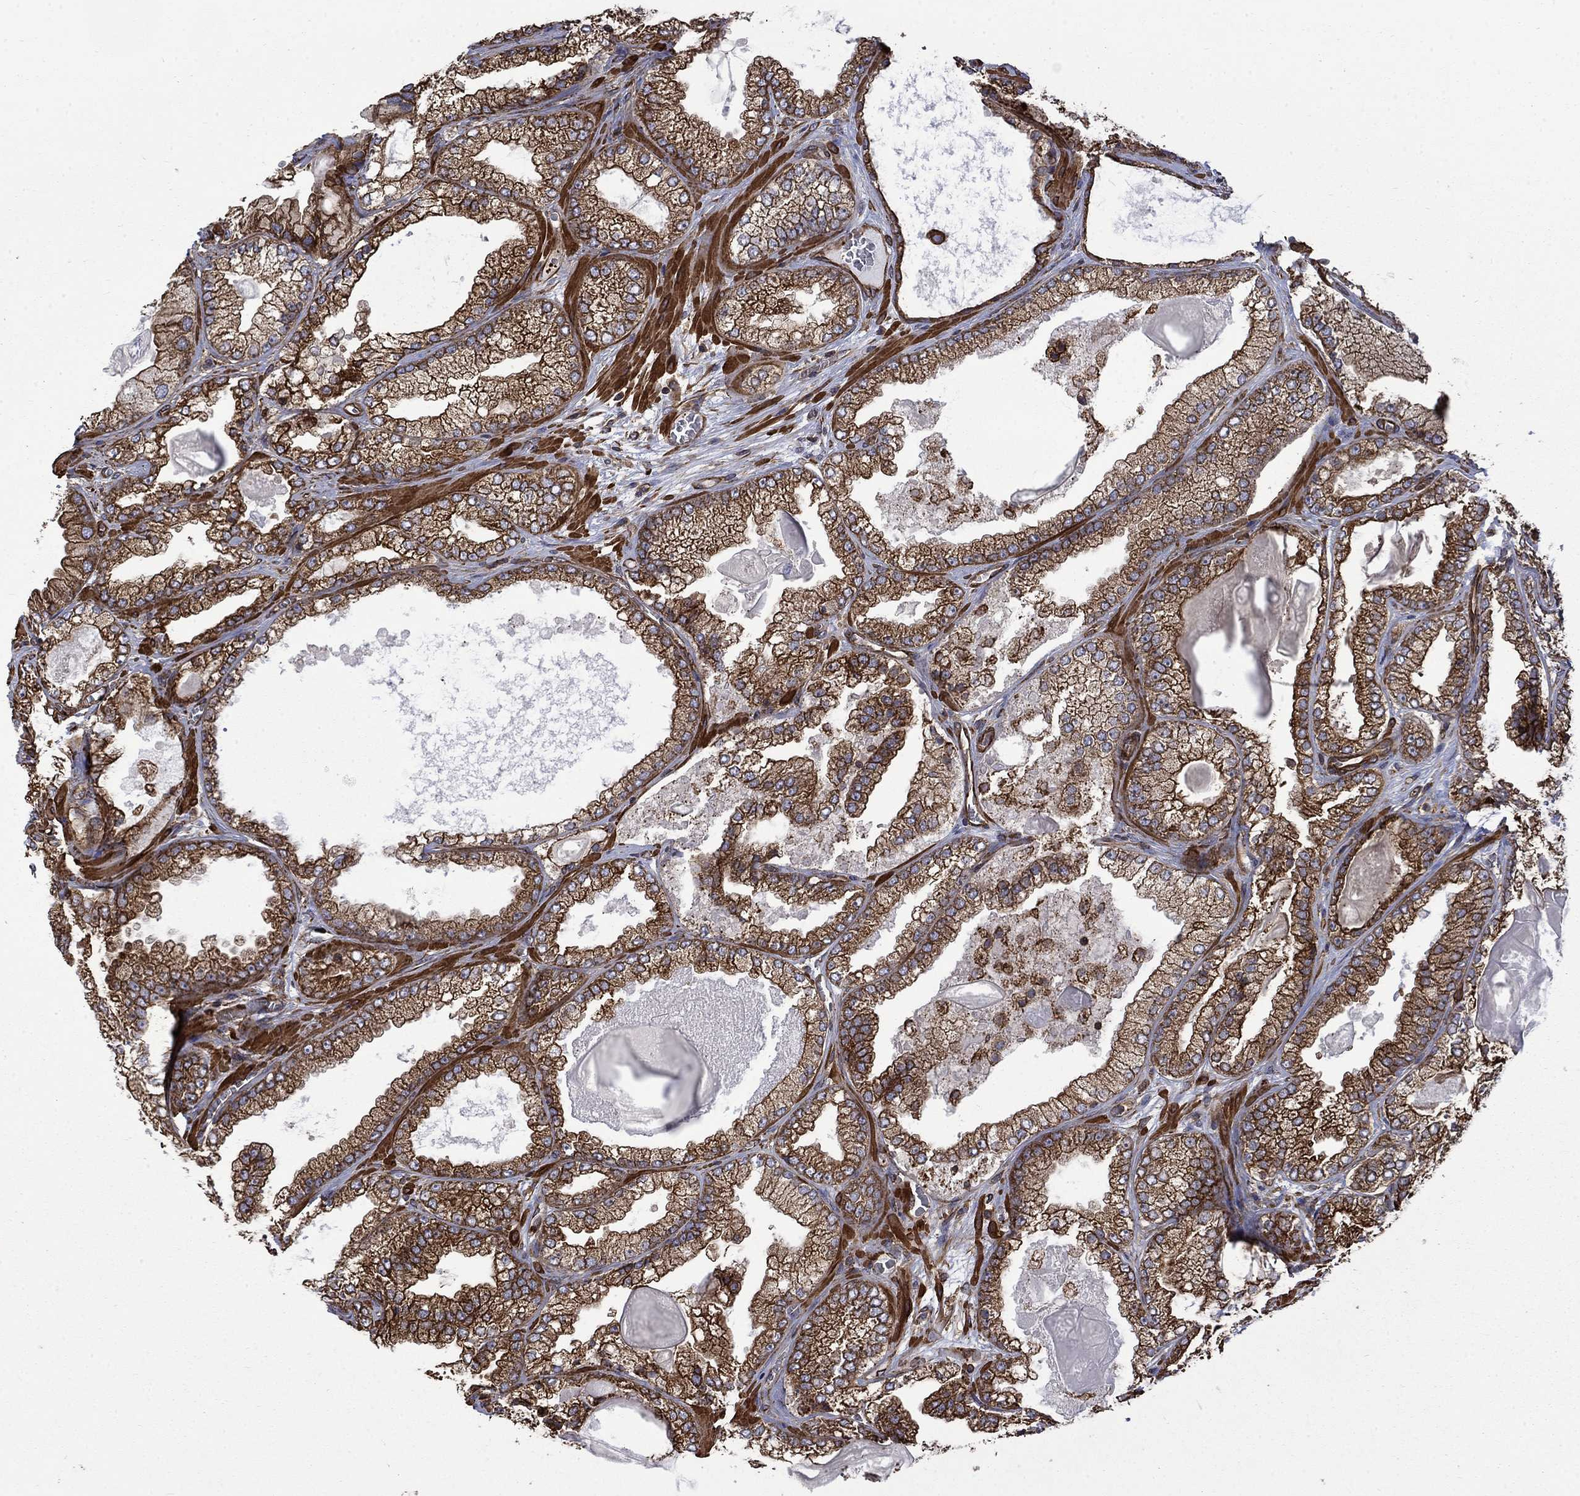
{"staining": {"intensity": "strong", "quantity": "25%-75%", "location": "cytoplasmic/membranous"}, "tissue": "prostate cancer", "cell_type": "Tumor cells", "image_type": "cancer", "snomed": [{"axis": "morphology", "description": "Adenocarcinoma, Low grade"}, {"axis": "topography", "description": "Prostate"}], "caption": "The image shows staining of prostate low-grade adenocarcinoma, revealing strong cytoplasmic/membranous protein staining (brown color) within tumor cells.", "gene": "CUTC", "patient": {"sex": "male", "age": 57}}